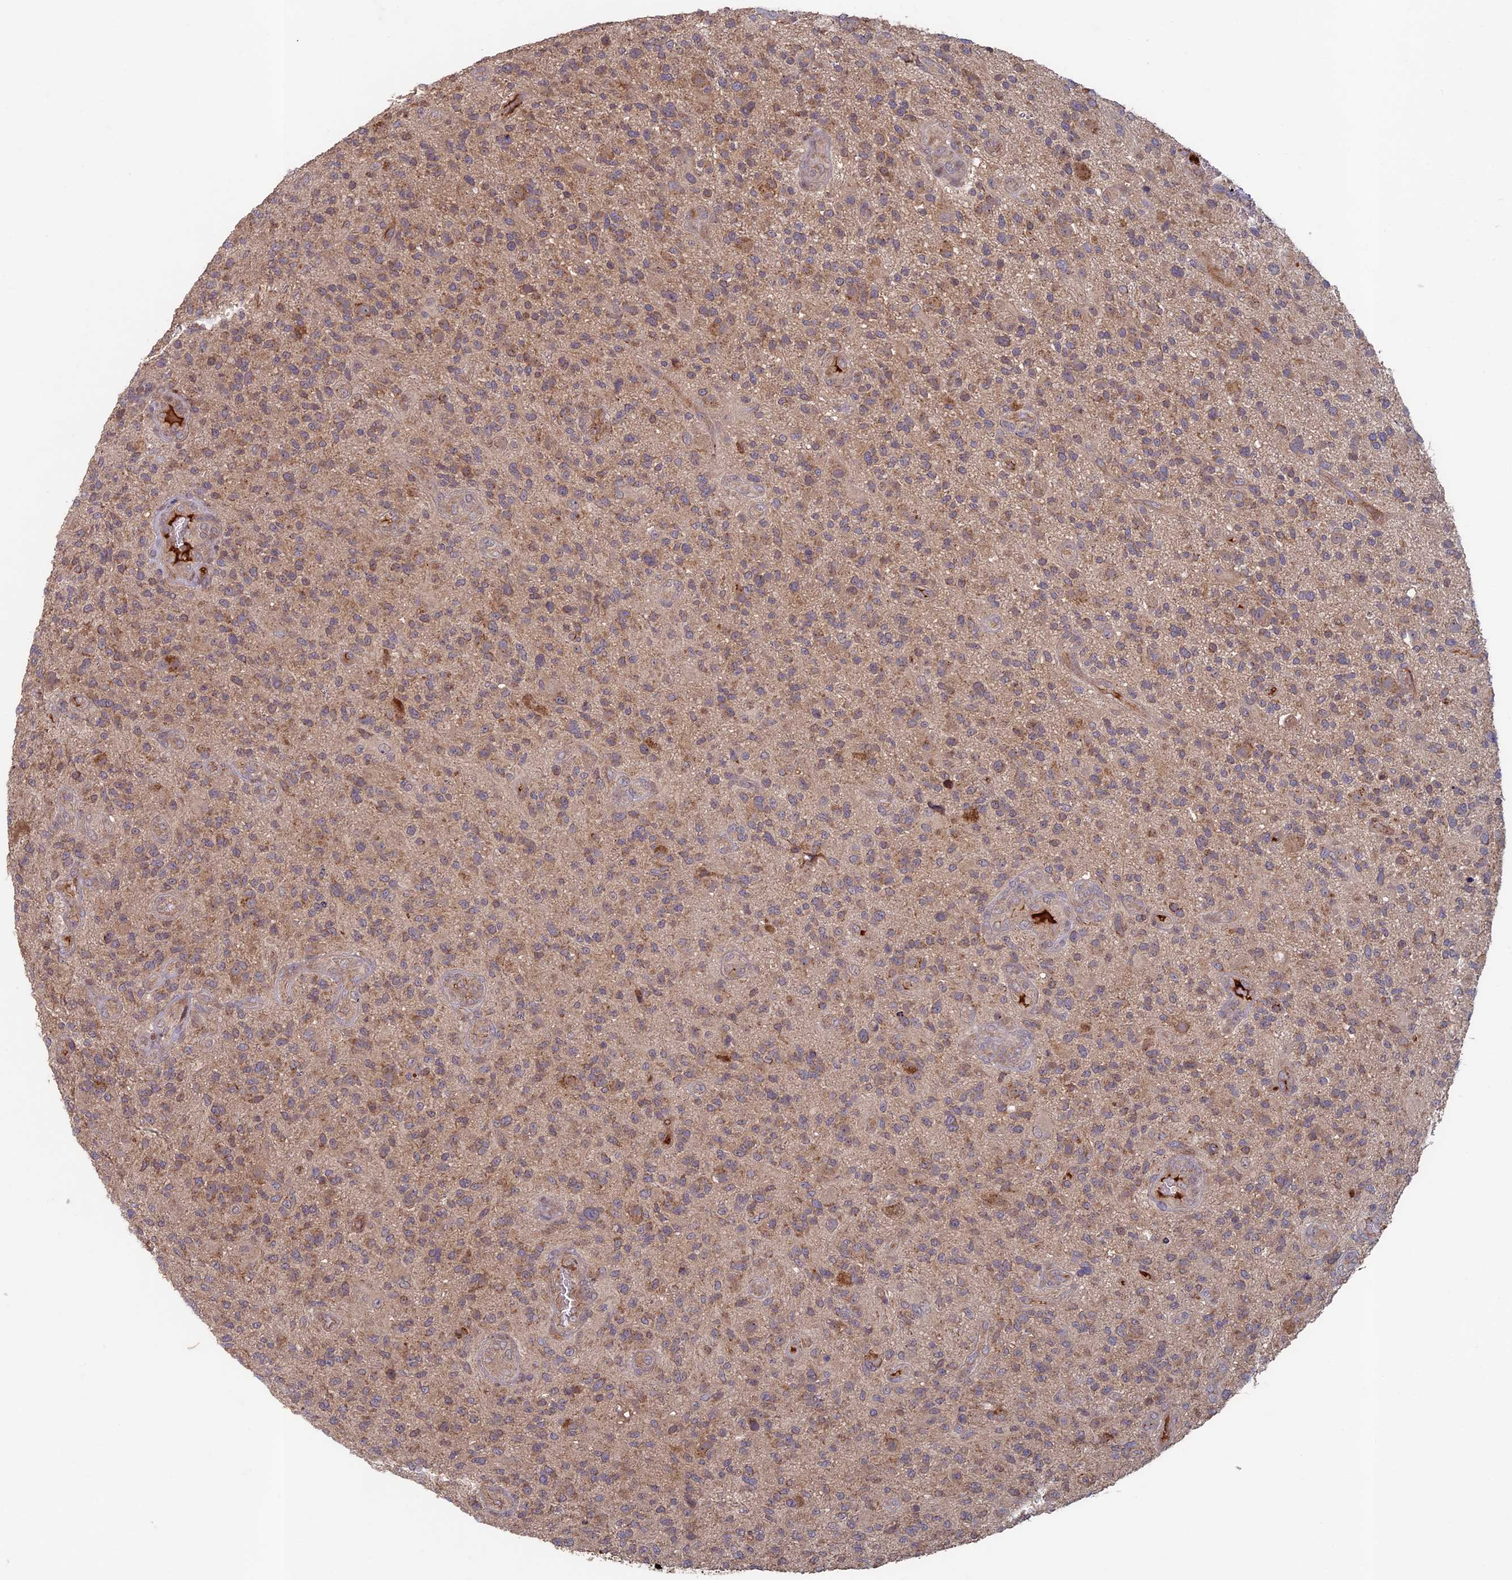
{"staining": {"intensity": "moderate", "quantity": ">75%", "location": "cytoplasmic/membranous"}, "tissue": "glioma", "cell_type": "Tumor cells", "image_type": "cancer", "snomed": [{"axis": "morphology", "description": "Glioma, malignant, High grade"}, {"axis": "topography", "description": "Brain"}], "caption": "This photomicrograph reveals immunohistochemistry staining of malignant glioma (high-grade), with medium moderate cytoplasmic/membranous expression in approximately >75% of tumor cells.", "gene": "RCCD1", "patient": {"sex": "male", "age": 47}}